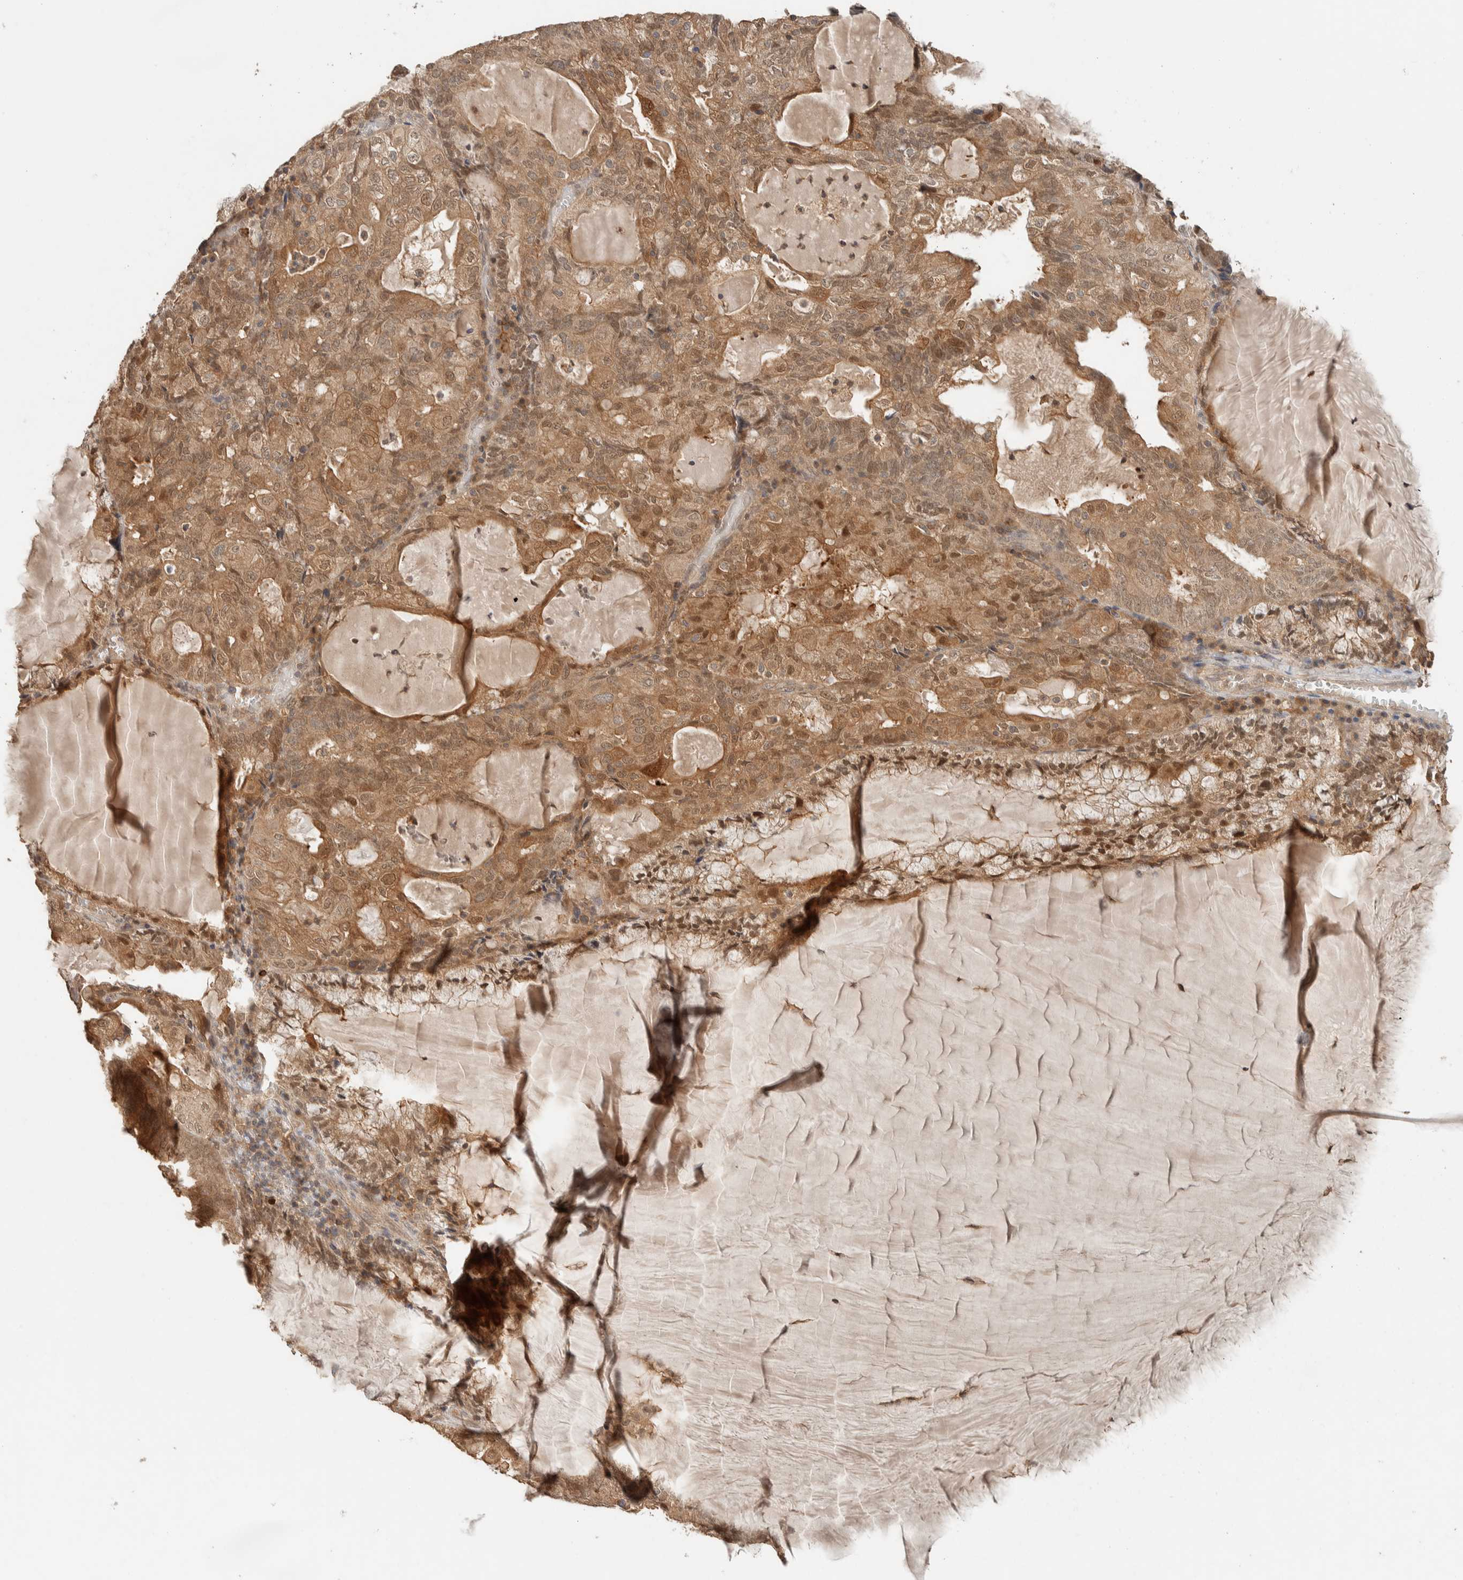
{"staining": {"intensity": "moderate", "quantity": ">75%", "location": "cytoplasmic/membranous,nuclear"}, "tissue": "endometrial cancer", "cell_type": "Tumor cells", "image_type": "cancer", "snomed": [{"axis": "morphology", "description": "Adenocarcinoma, NOS"}, {"axis": "topography", "description": "Endometrium"}], "caption": "Immunohistochemistry (IHC) histopathology image of neoplastic tissue: human endometrial cancer (adenocarcinoma) stained using immunohistochemistry (IHC) demonstrates medium levels of moderate protein expression localized specifically in the cytoplasmic/membranous and nuclear of tumor cells, appearing as a cytoplasmic/membranous and nuclear brown color.", "gene": "ZNF567", "patient": {"sex": "female", "age": 81}}